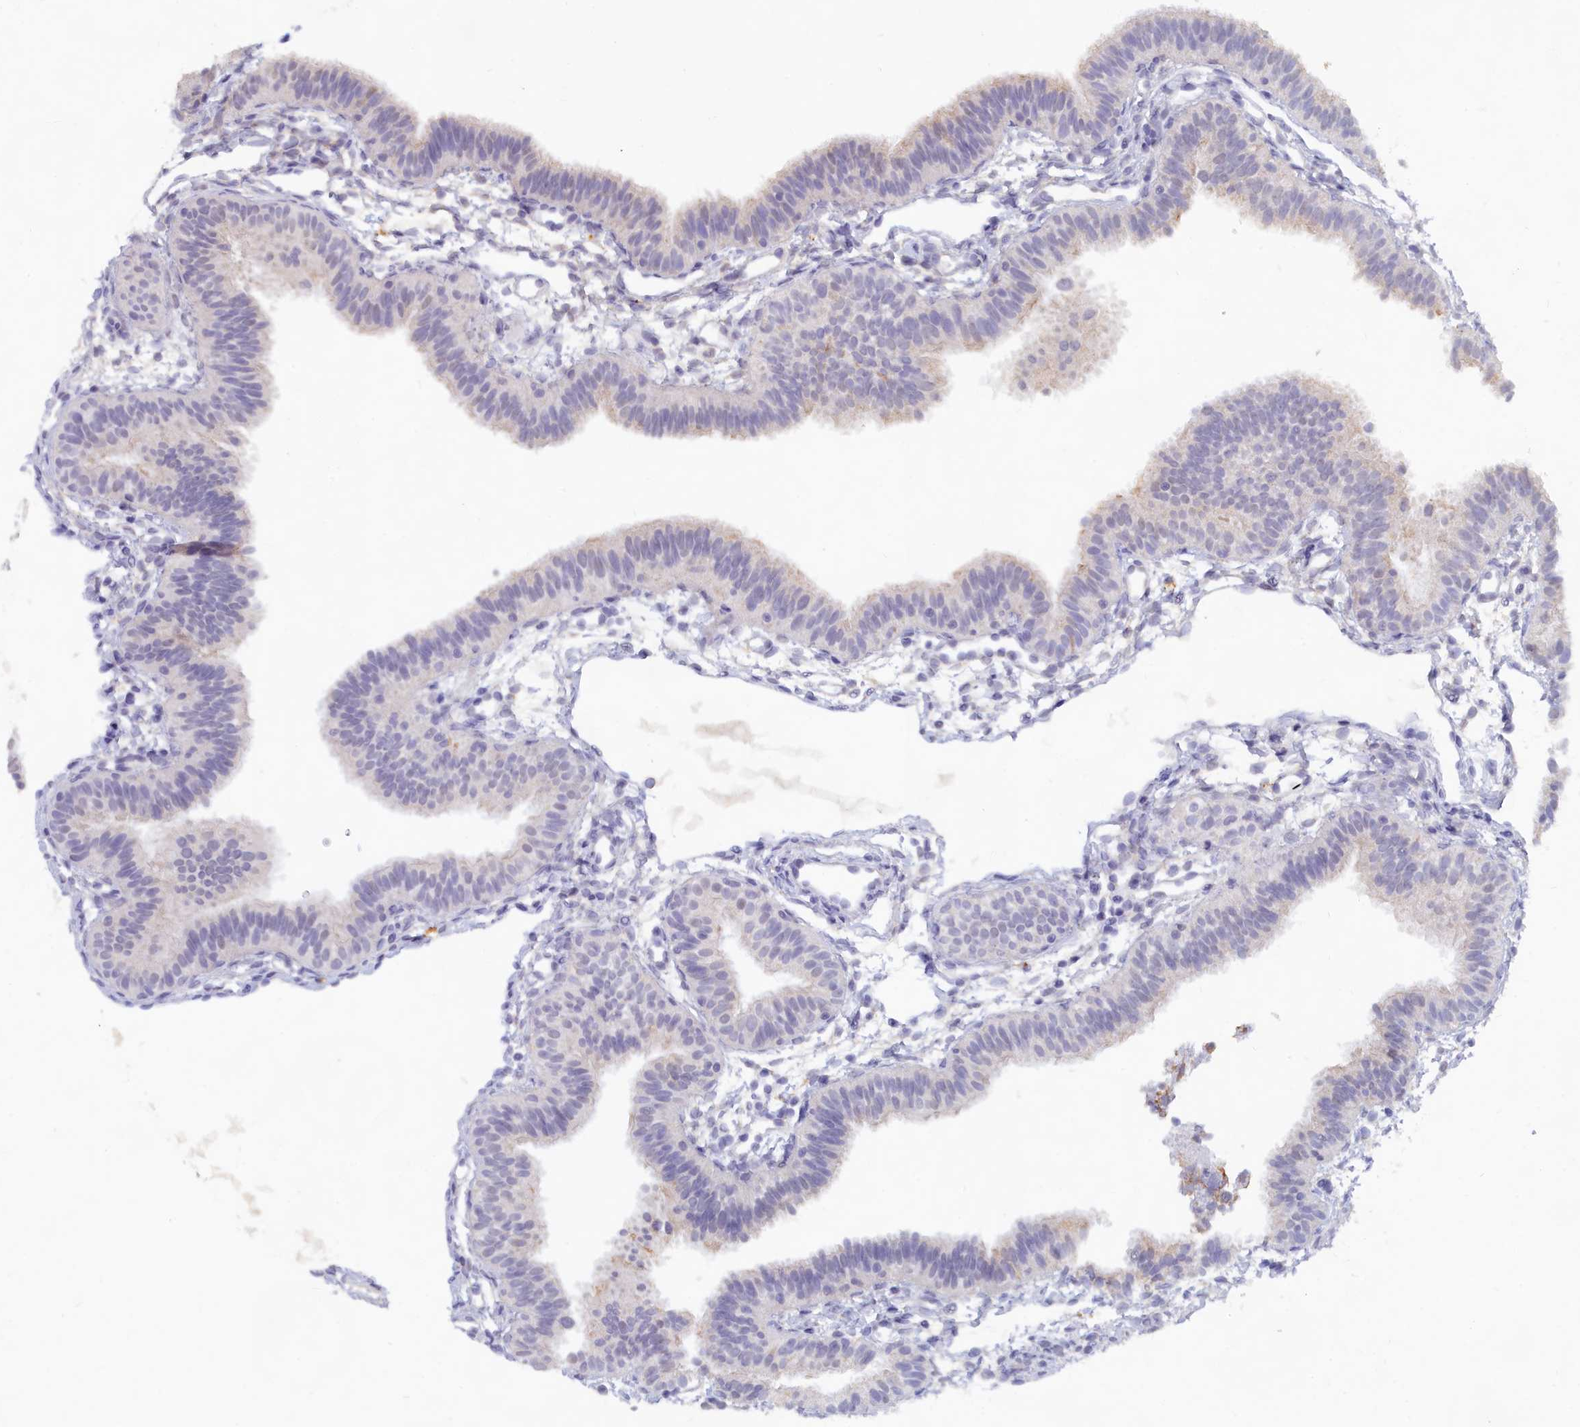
{"staining": {"intensity": "negative", "quantity": "none", "location": "none"}, "tissue": "fallopian tube", "cell_type": "Glandular cells", "image_type": "normal", "snomed": [{"axis": "morphology", "description": "Normal tissue, NOS"}, {"axis": "topography", "description": "Fallopian tube"}], "caption": "This is an immunohistochemistry photomicrograph of unremarkable fallopian tube. There is no staining in glandular cells.", "gene": "LRIF1", "patient": {"sex": "female", "age": 35}}